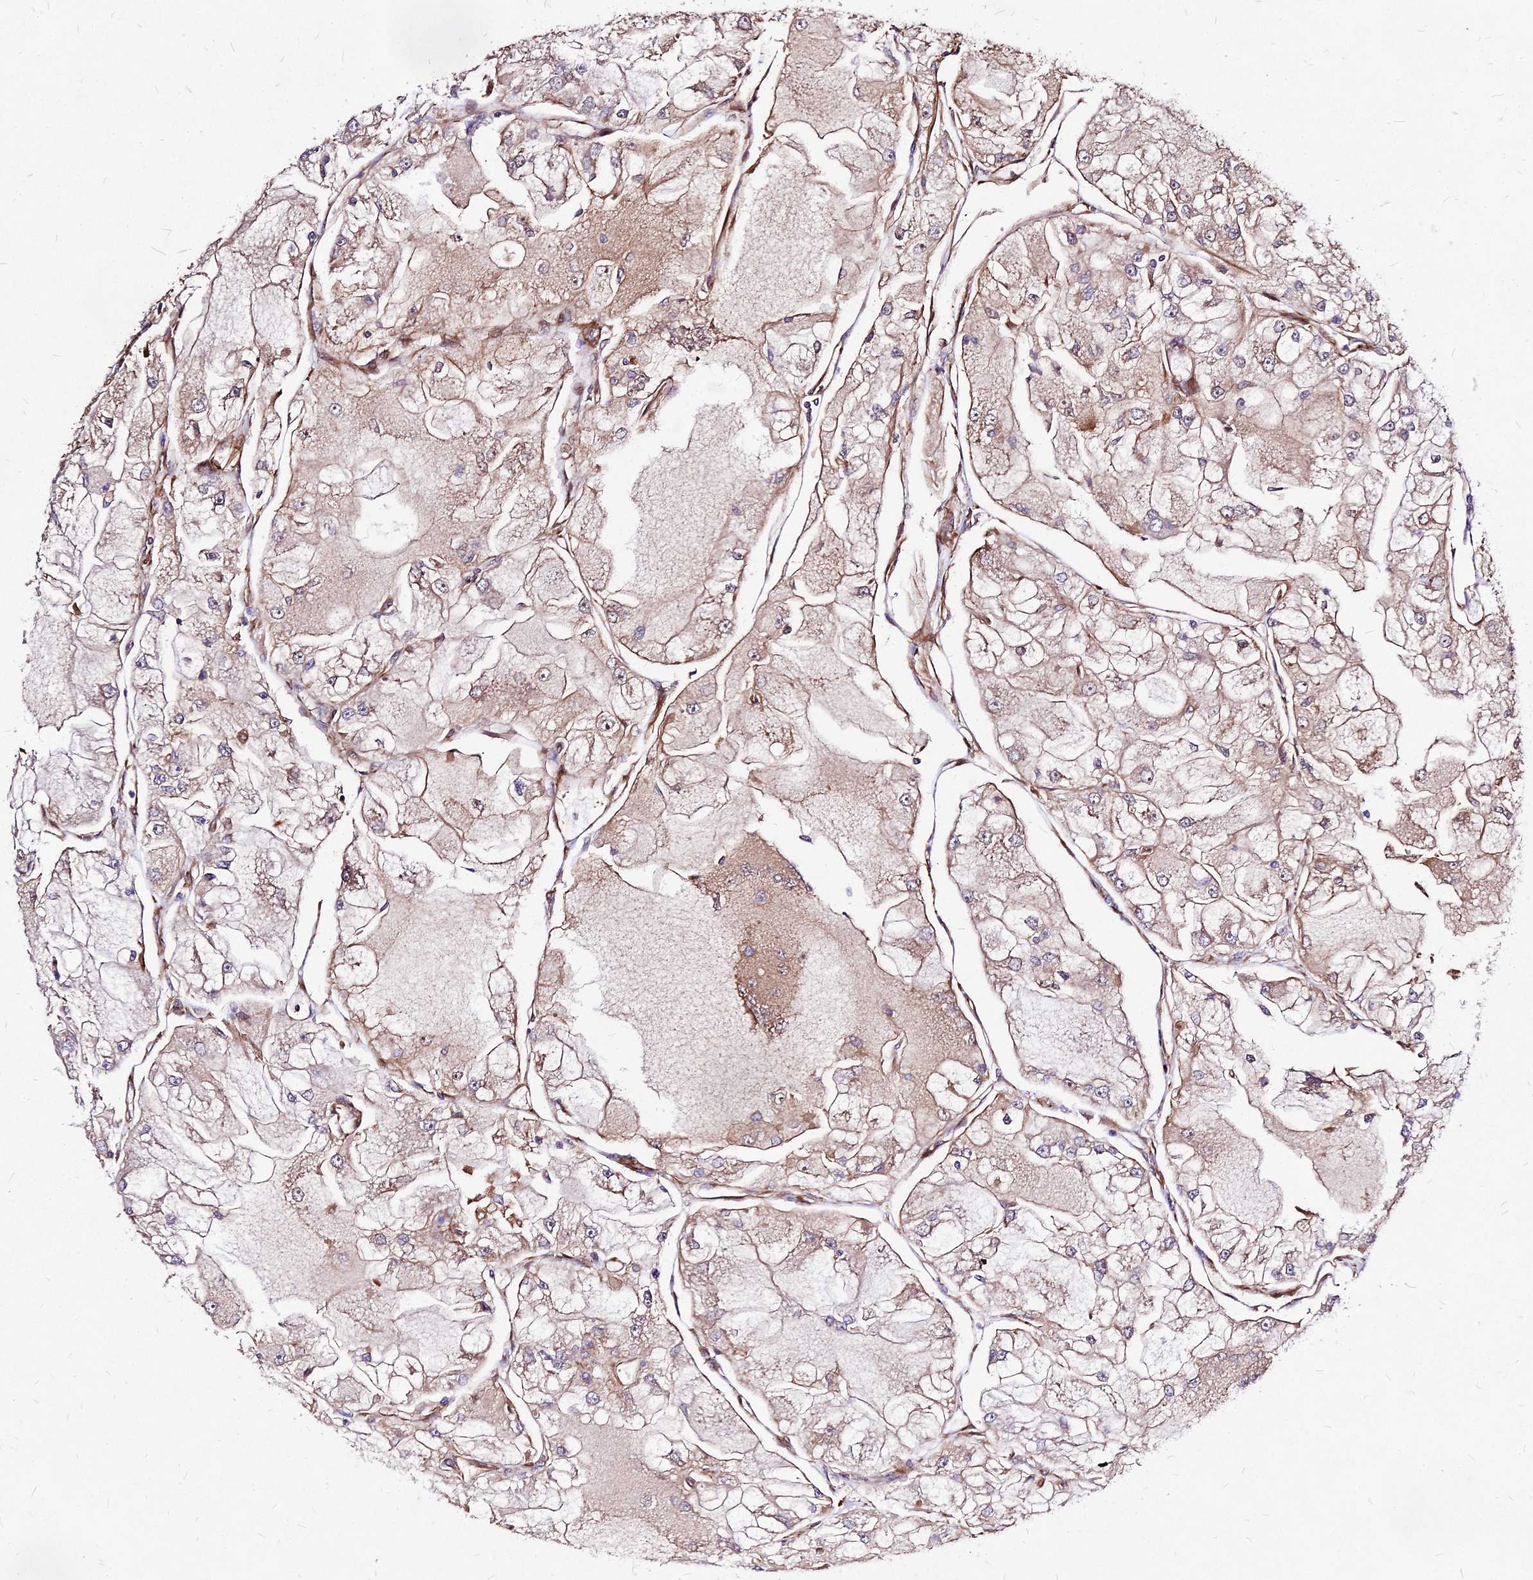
{"staining": {"intensity": "weak", "quantity": ">75%", "location": "cytoplasmic/membranous"}, "tissue": "renal cancer", "cell_type": "Tumor cells", "image_type": "cancer", "snomed": [{"axis": "morphology", "description": "Adenocarcinoma, NOS"}, {"axis": "topography", "description": "Kidney"}], "caption": "Human renal cancer stained with a protein marker exhibits weak staining in tumor cells.", "gene": "EFCC1", "patient": {"sex": "female", "age": 72}}